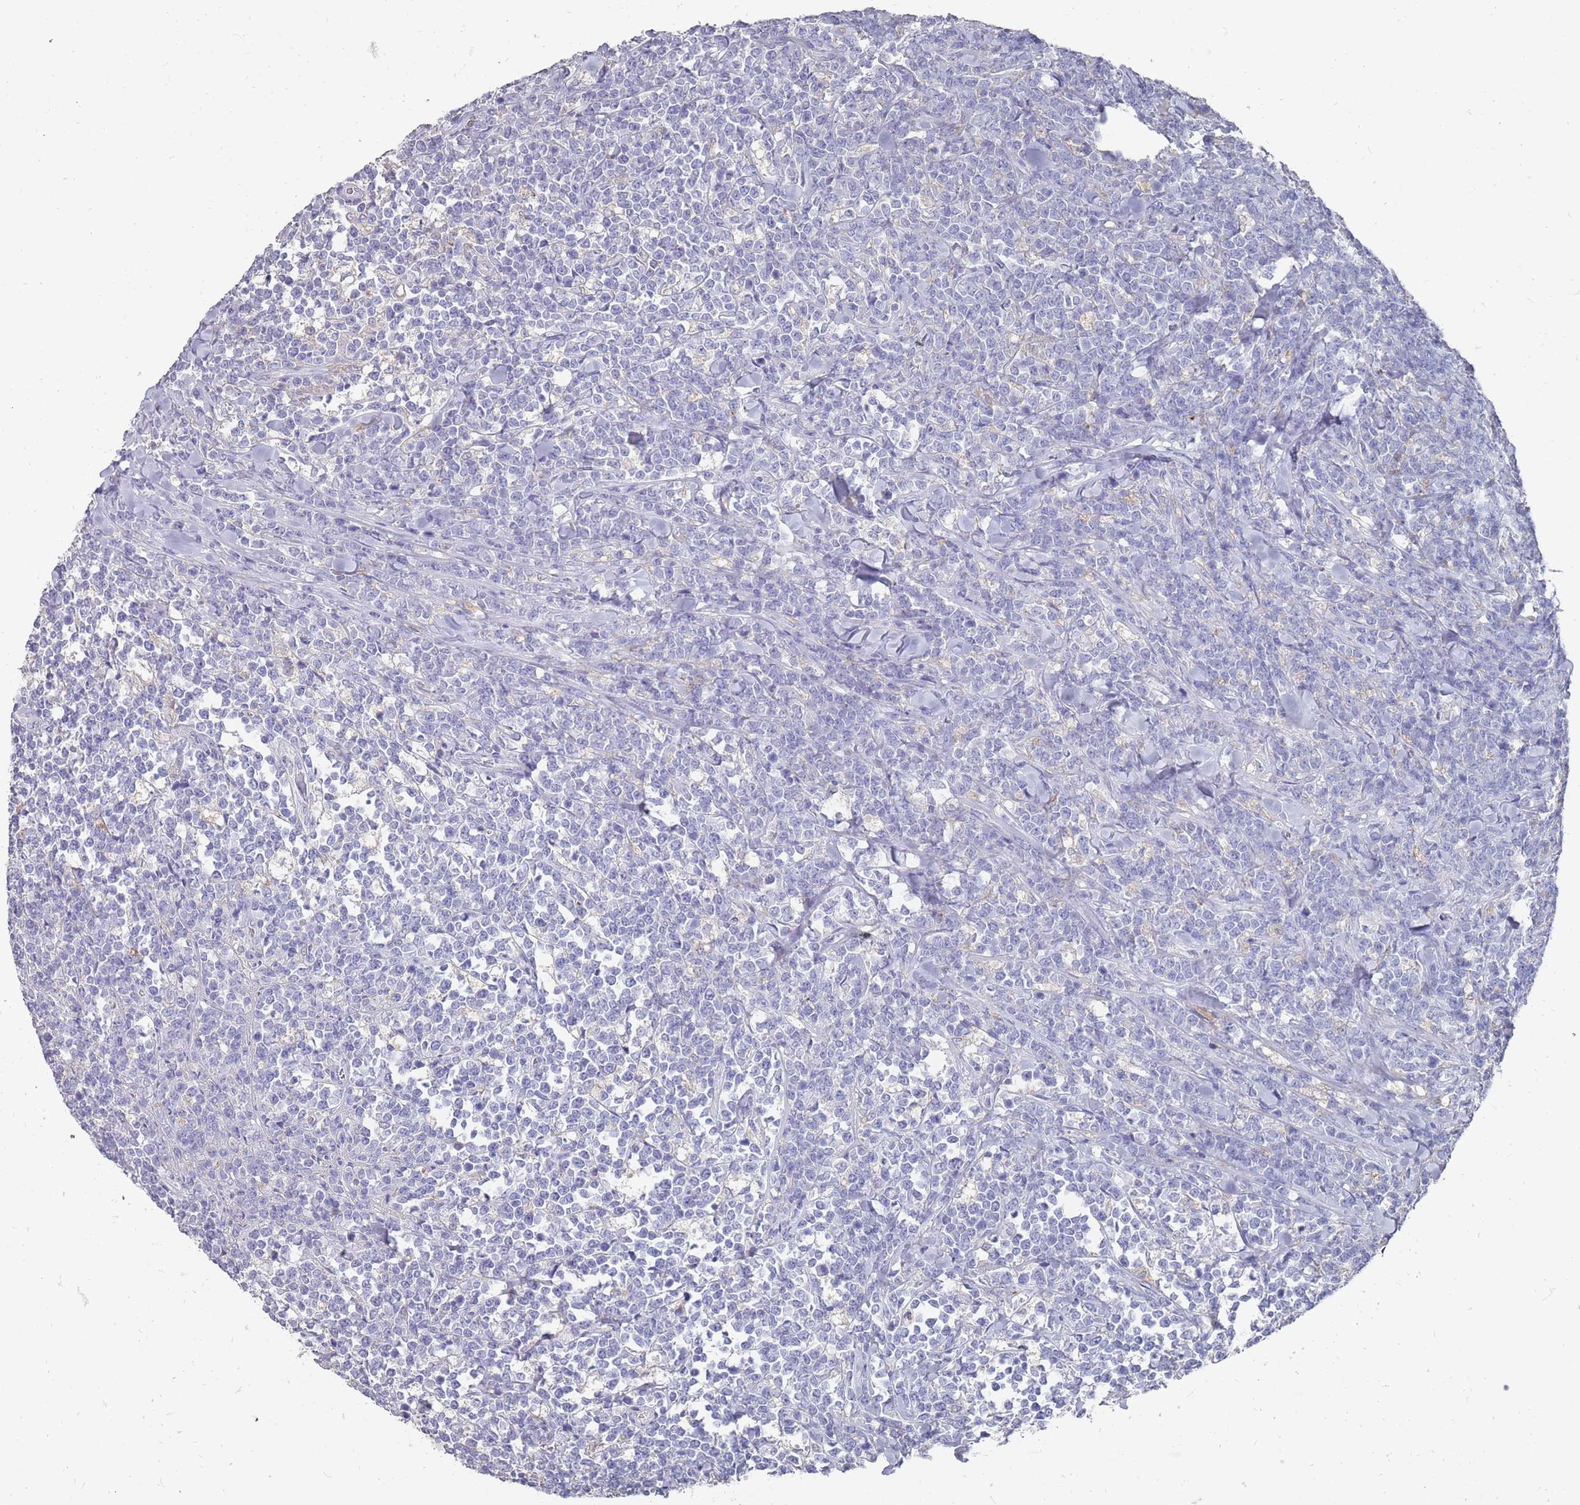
{"staining": {"intensity": "negative", "quantity": "none", "location": "none"}, "tissue": "lymphoma", "cell_type": "Tumor cells", "image_type": "cancer", "snomed": [{"axis": "morphology", "description": "Malignant lymphoma, non-Hodgkin's type, High grade"}, {"axis": "topography", "description": "Small intestine"}], "caption": "Immunohistochemistry (IHC) of human malignant lymphoma, non-Hodgkin's type (high-grade) reveals no staining in tumor cells.", "gene": "OTULINL", "patient": {"sex": "male", "age": 8}}